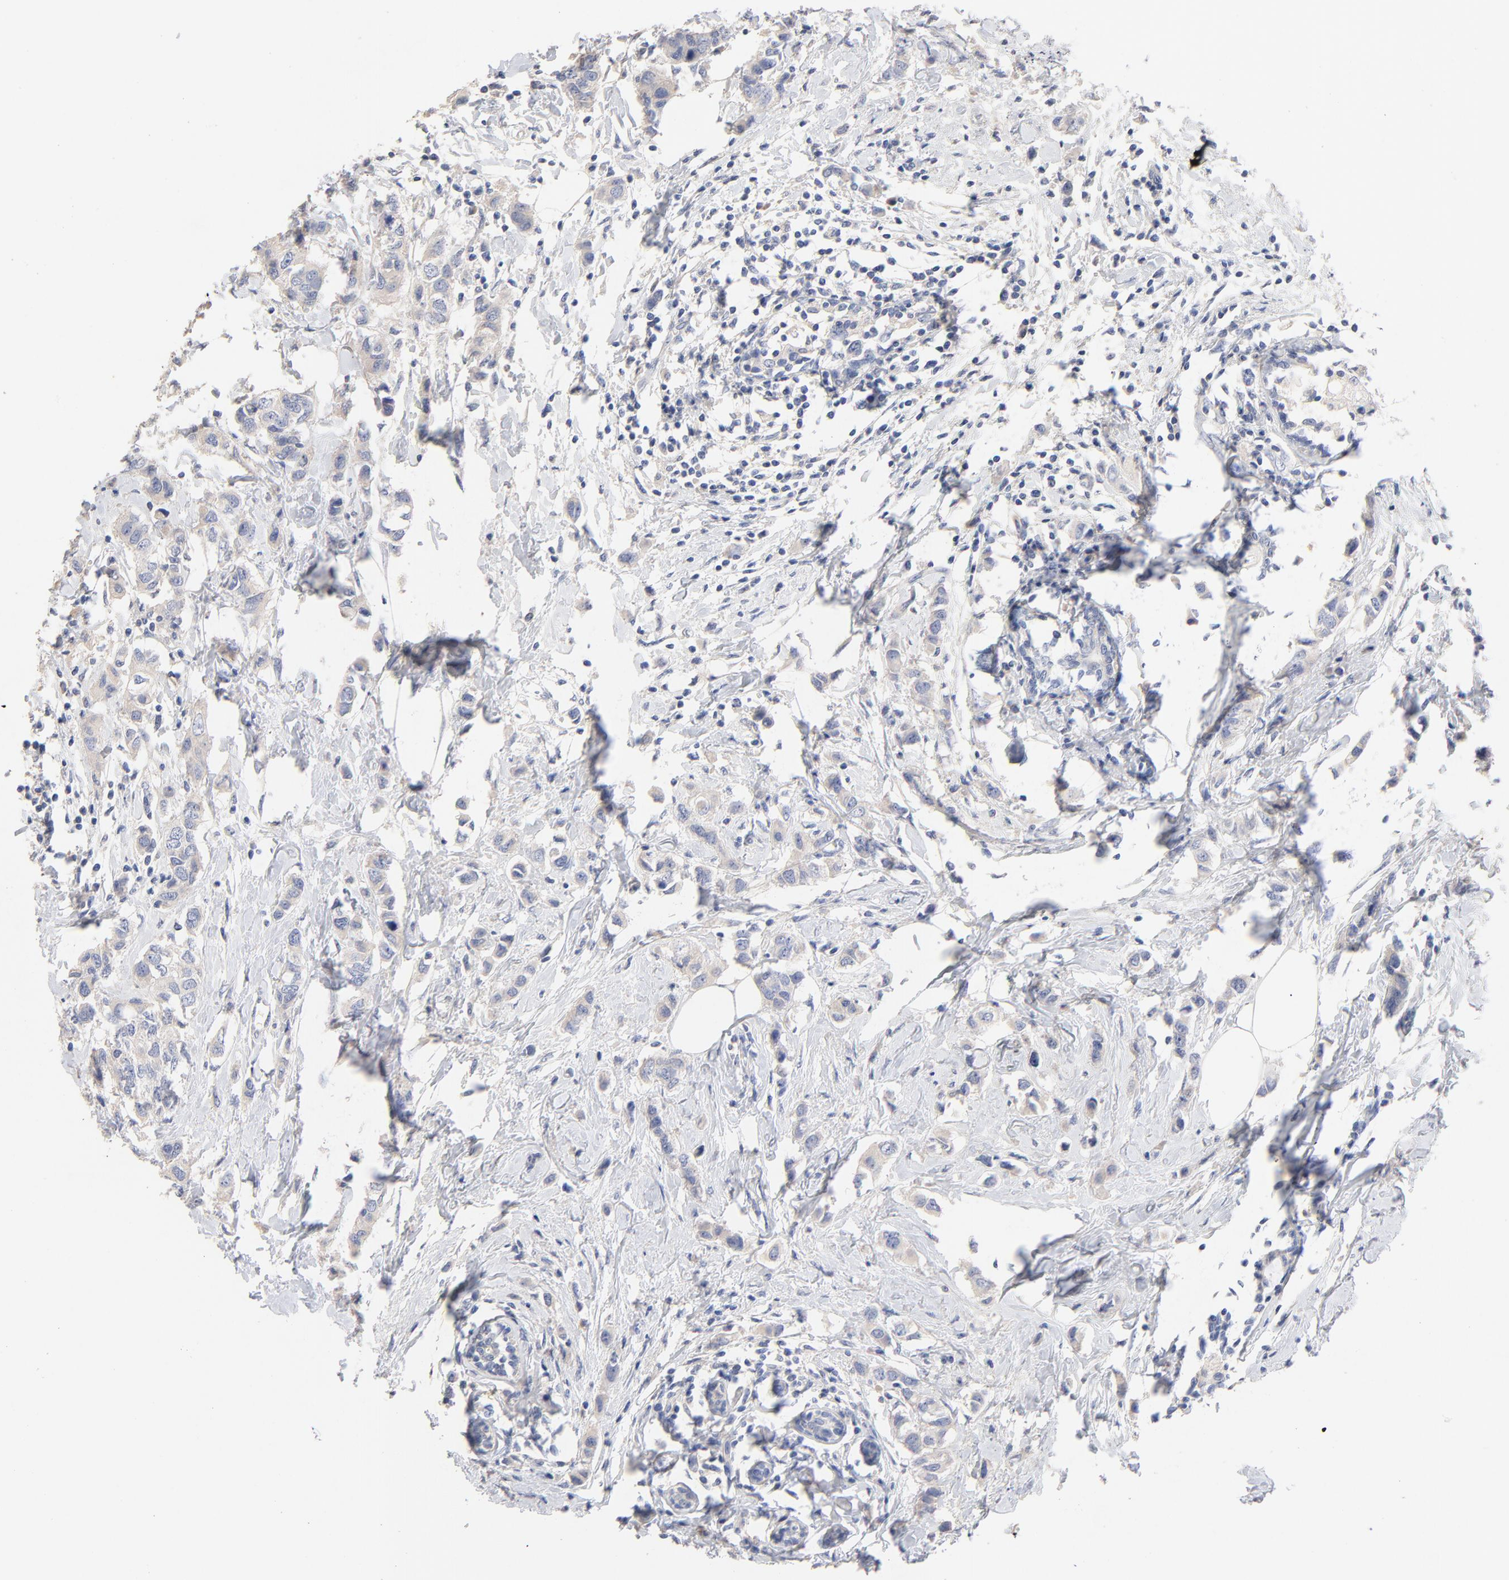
{"staining": {"intensity": "weak", "quantity": "25%-75%", "location": "cytoplasmic/membranous"}, "tissue": "breast cancer", "cell_type": "Tumor cells", "image_type": "cancer", "snomed": [{"axis": "morphology", "description": "Normal tissue, NOS"}, {"axis": "morphology", "description": "Duct carcinoma"}, {"axis": "topography", "description": "Breast"}], "caption": "This micrograph reveals intraductal carcinoma (breast) stained with immunohistochemistry (IHC) to label a protein in brown. The cytoplasmic/membranous of tumor cells show weak positivity for the protein. Nuclei are counter-stained blue.", "gene": "CPS1", "patient": {"sex": "female", "age": 50}}